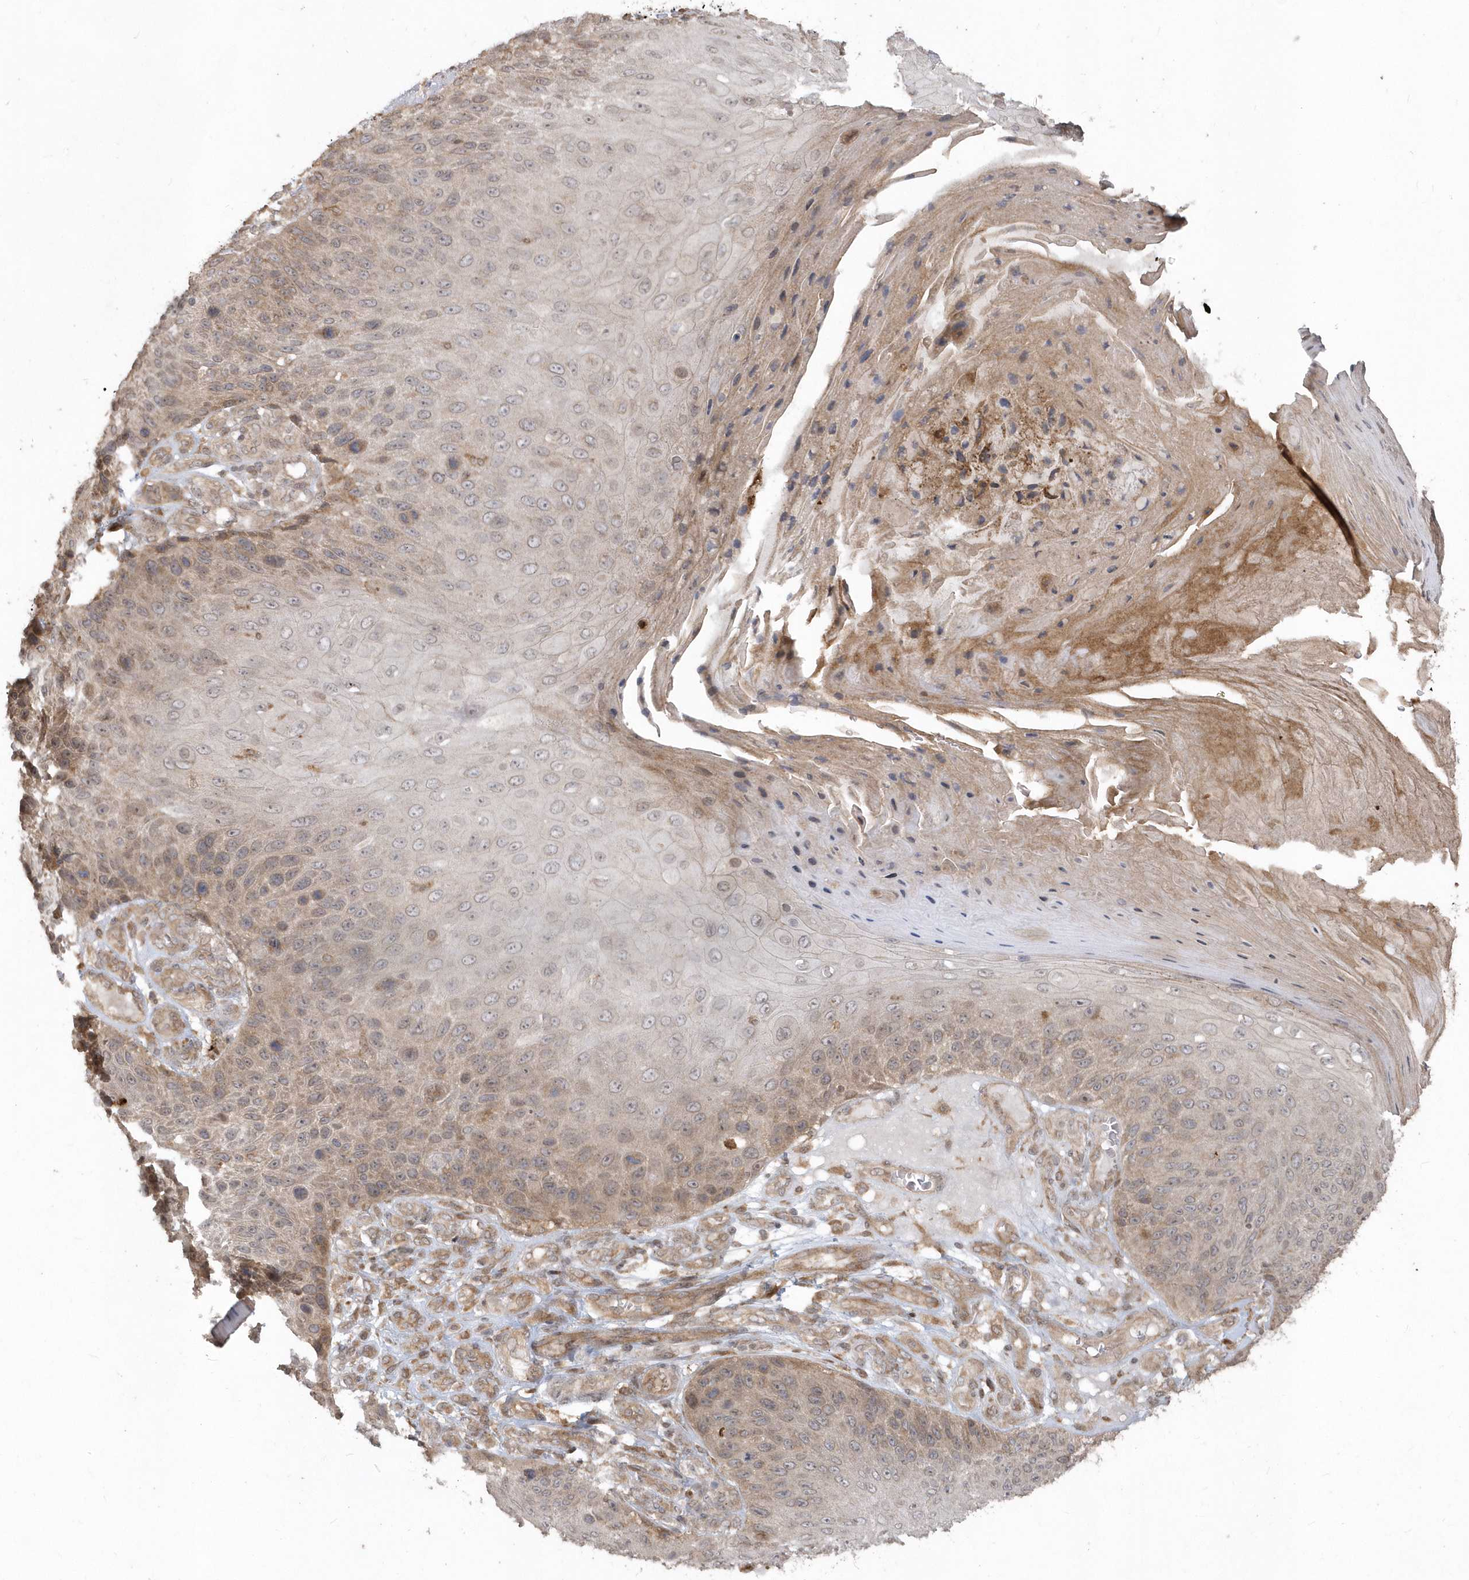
{"staining": {"intensity": "weak", "quantity": "25%-75%", "location": "cytoplasmic/membranous"}, "tissue": "skin cancer", "cell_type": "Tumor cells", "image_type": "cancer", "snomed": [{"axis": "morphology", "description": "Squamous cell carcinoma, NOS"}, {"axis": "topography", "description": "Skin"}], "caption": "Immunohistochemical staining of squamous cell carcinoma (skin) shows weak cytoplasmic/membranous protein positivity in approximately 25%-75% of tumor cells.", "gene": "HERPUD1", "patient": {"sex": "female", "age": 88}}